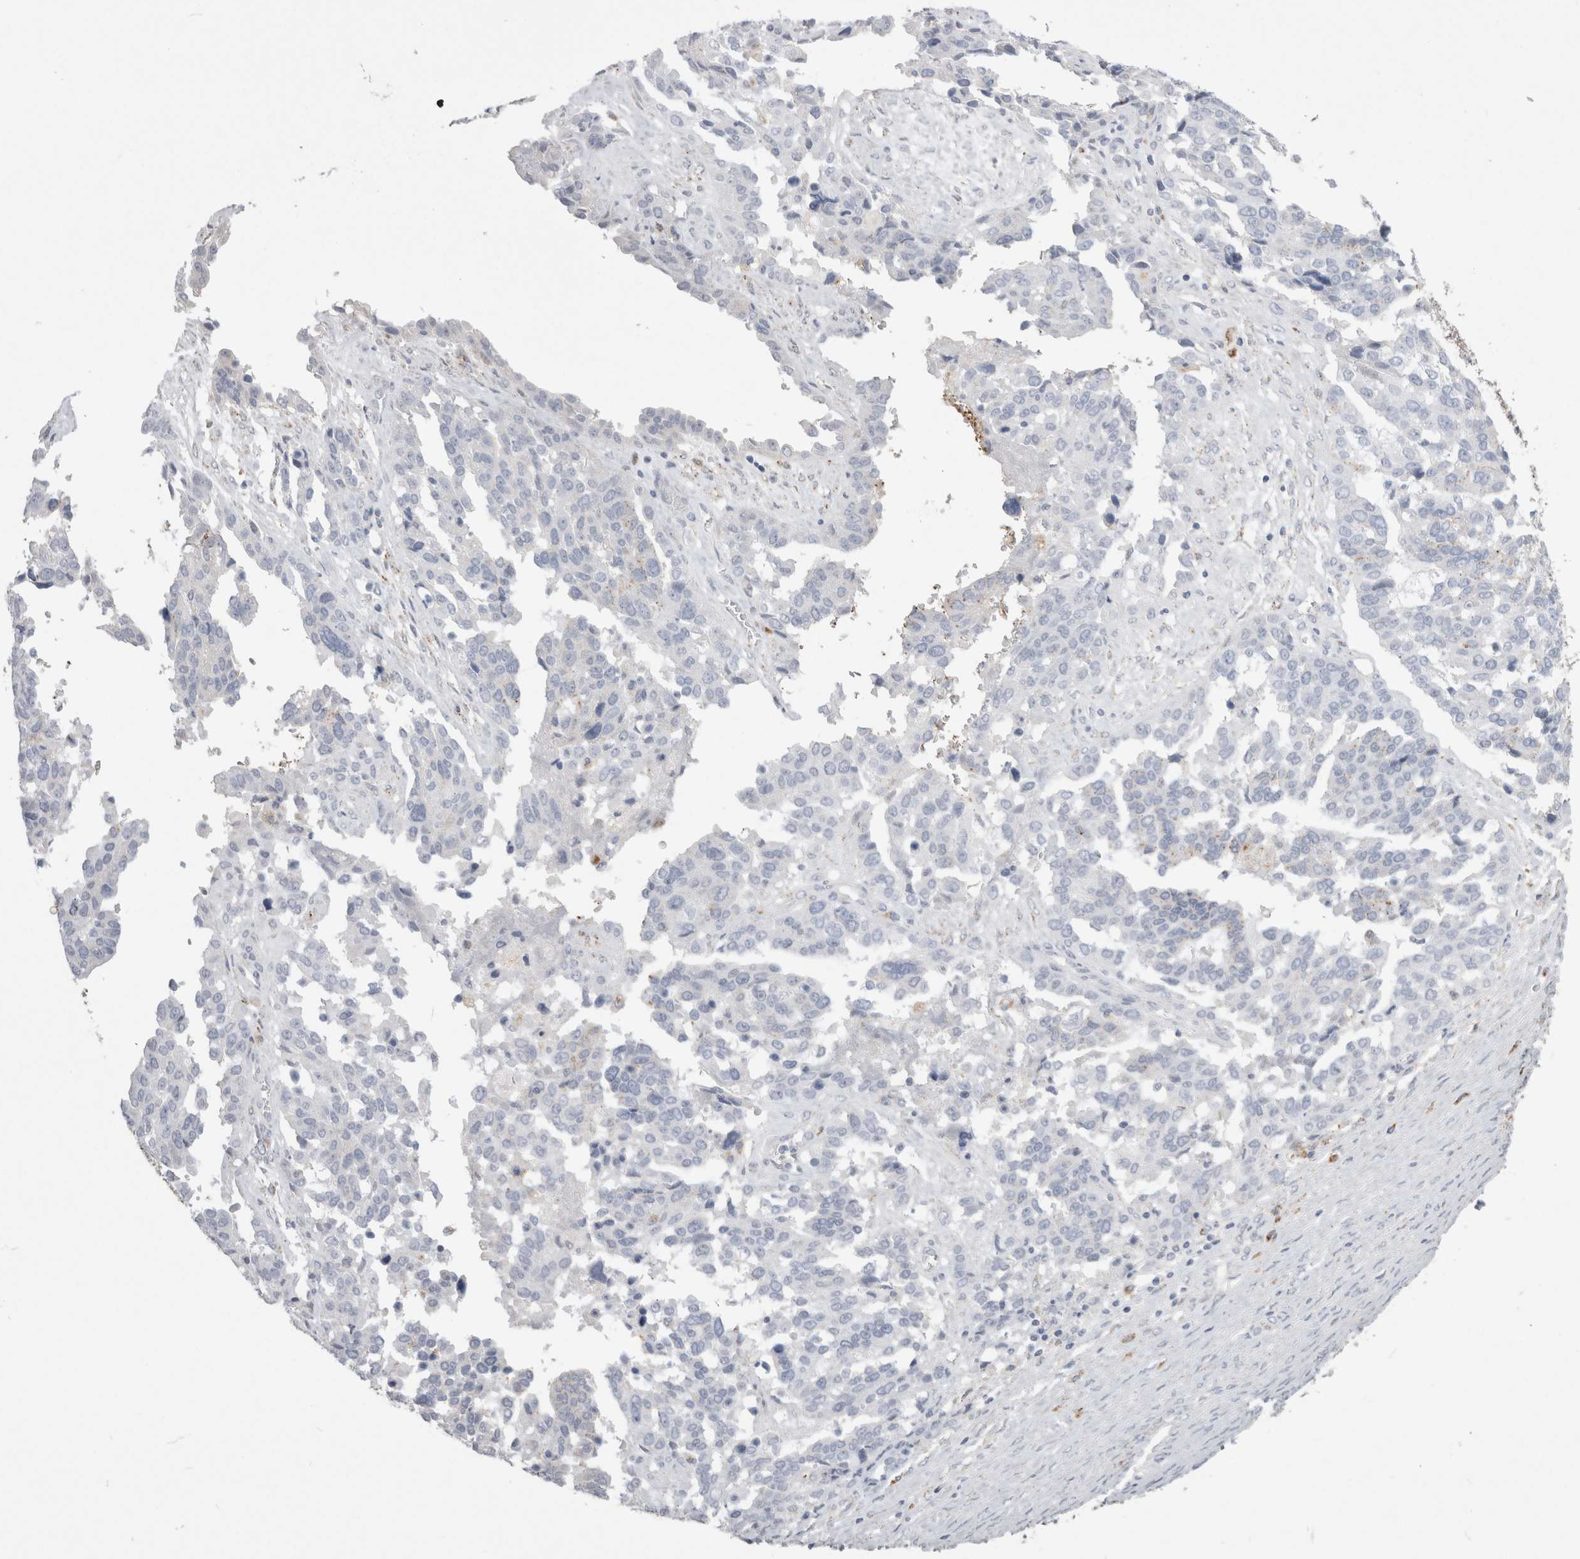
{"staining": {"intensity": "negative", "quantity": "none", "location": "none"}, "tissue": "ovarian cancer", "cell_type": "Tumor cells", "image_type": "cancer", "snomed": [{"axis": "morphology", "description": "Cystadenocarcinoma, serous, NOS"}, {"axis": "topography", "description": "Ovary"}], "caption": "IHC photomicrograph of neoplastic tissue: human ovarian cancer stained with DAB (3,3'-diaminobenzidine) reveals no significant protein expression in tumor cells. (DAB immunohistochemistry visualized using brightfield microscopy, high magnification).", "gene": "EPDR1", "patient": {"sex": "female", "age": 44}}